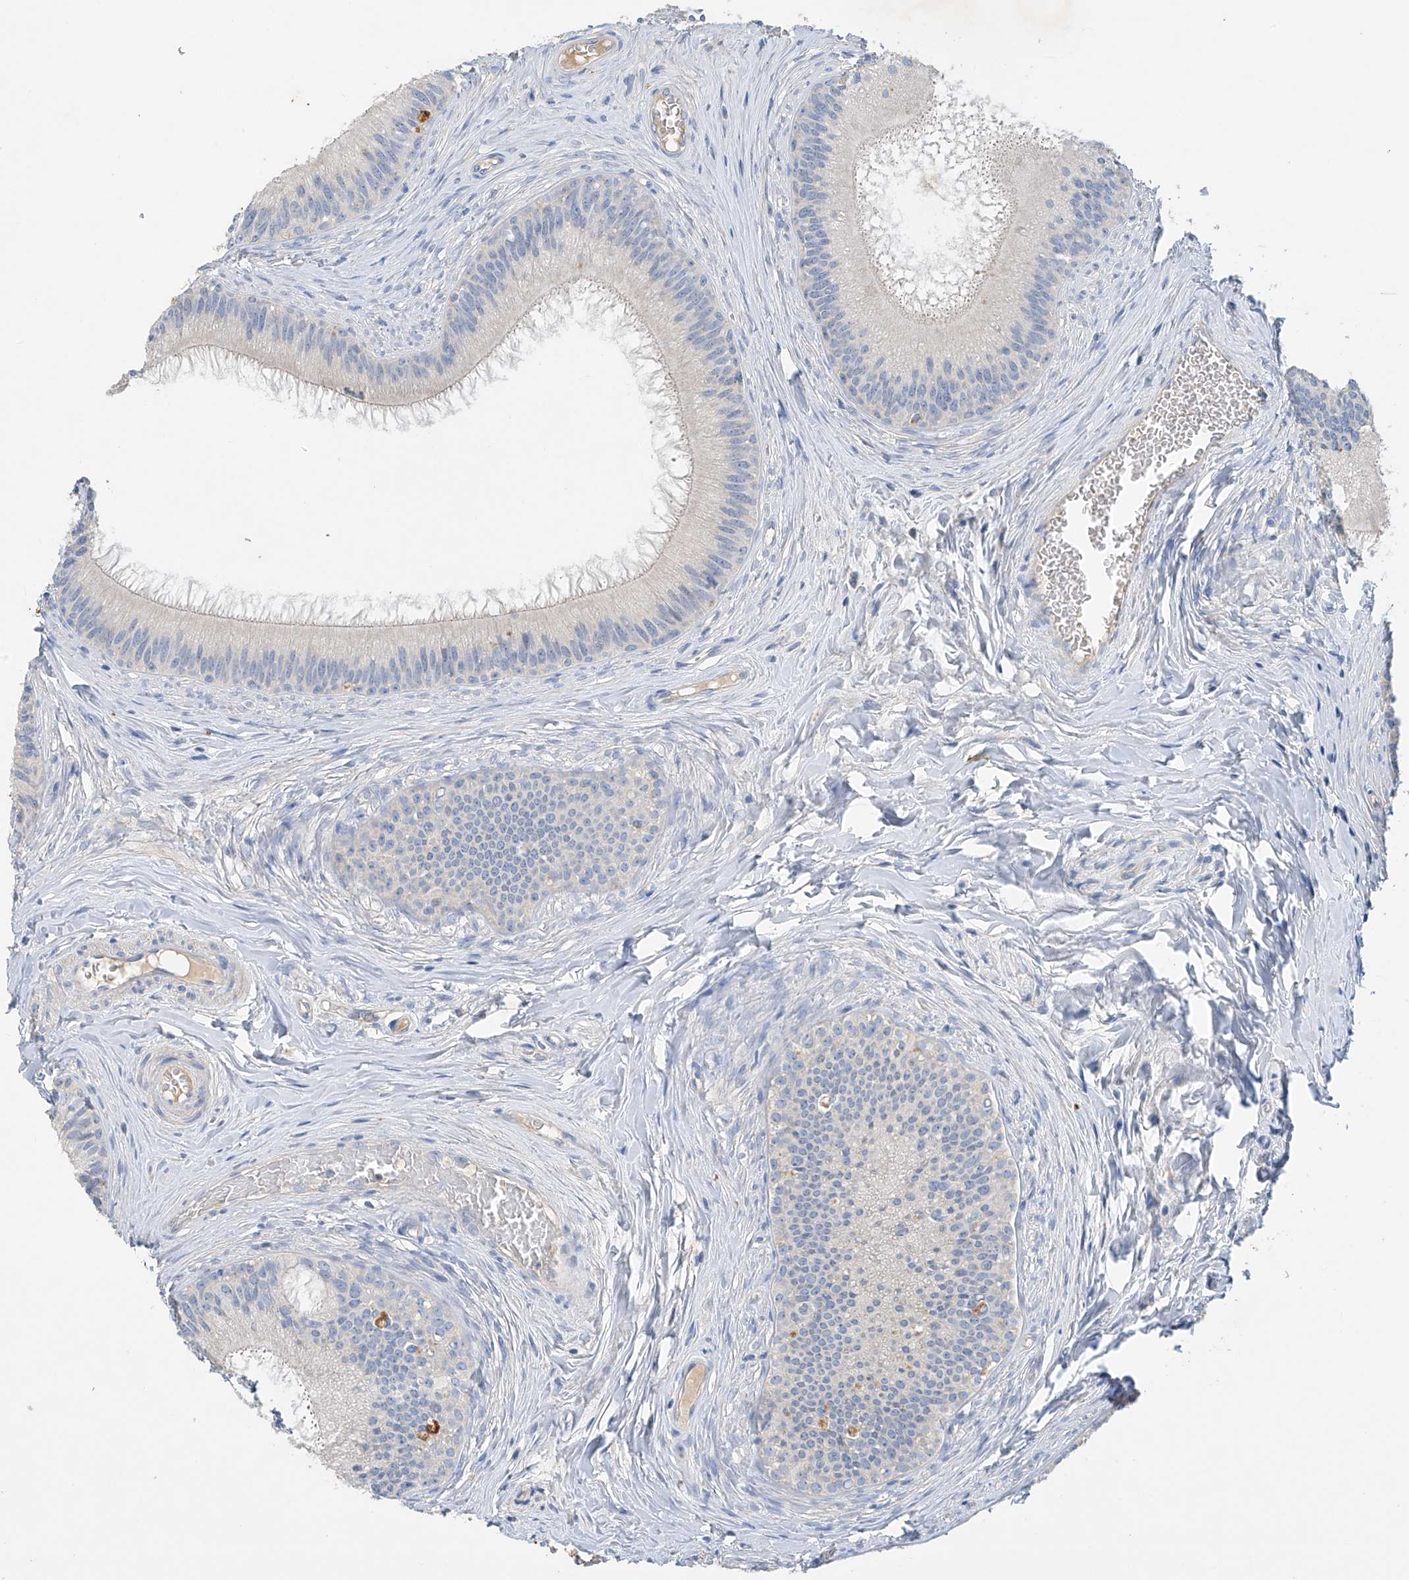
{"staining": {"intensity": "negative", "quantity": "none", "location": "none"}, "tissue": "epididymis", "cell_type": "Glandular cells", "image_type": "normal", "snomed": [{"axis": "morphology", "description": "Normal tissue, NOS"}, {"axis": "topography", "description": "Epididymis"}], "caption": "Histopathology image shows no protein staining in glandular cells of normal epididymis.", "gene": "PRSS12", "patient": {"sex": "male", "age": 27}}